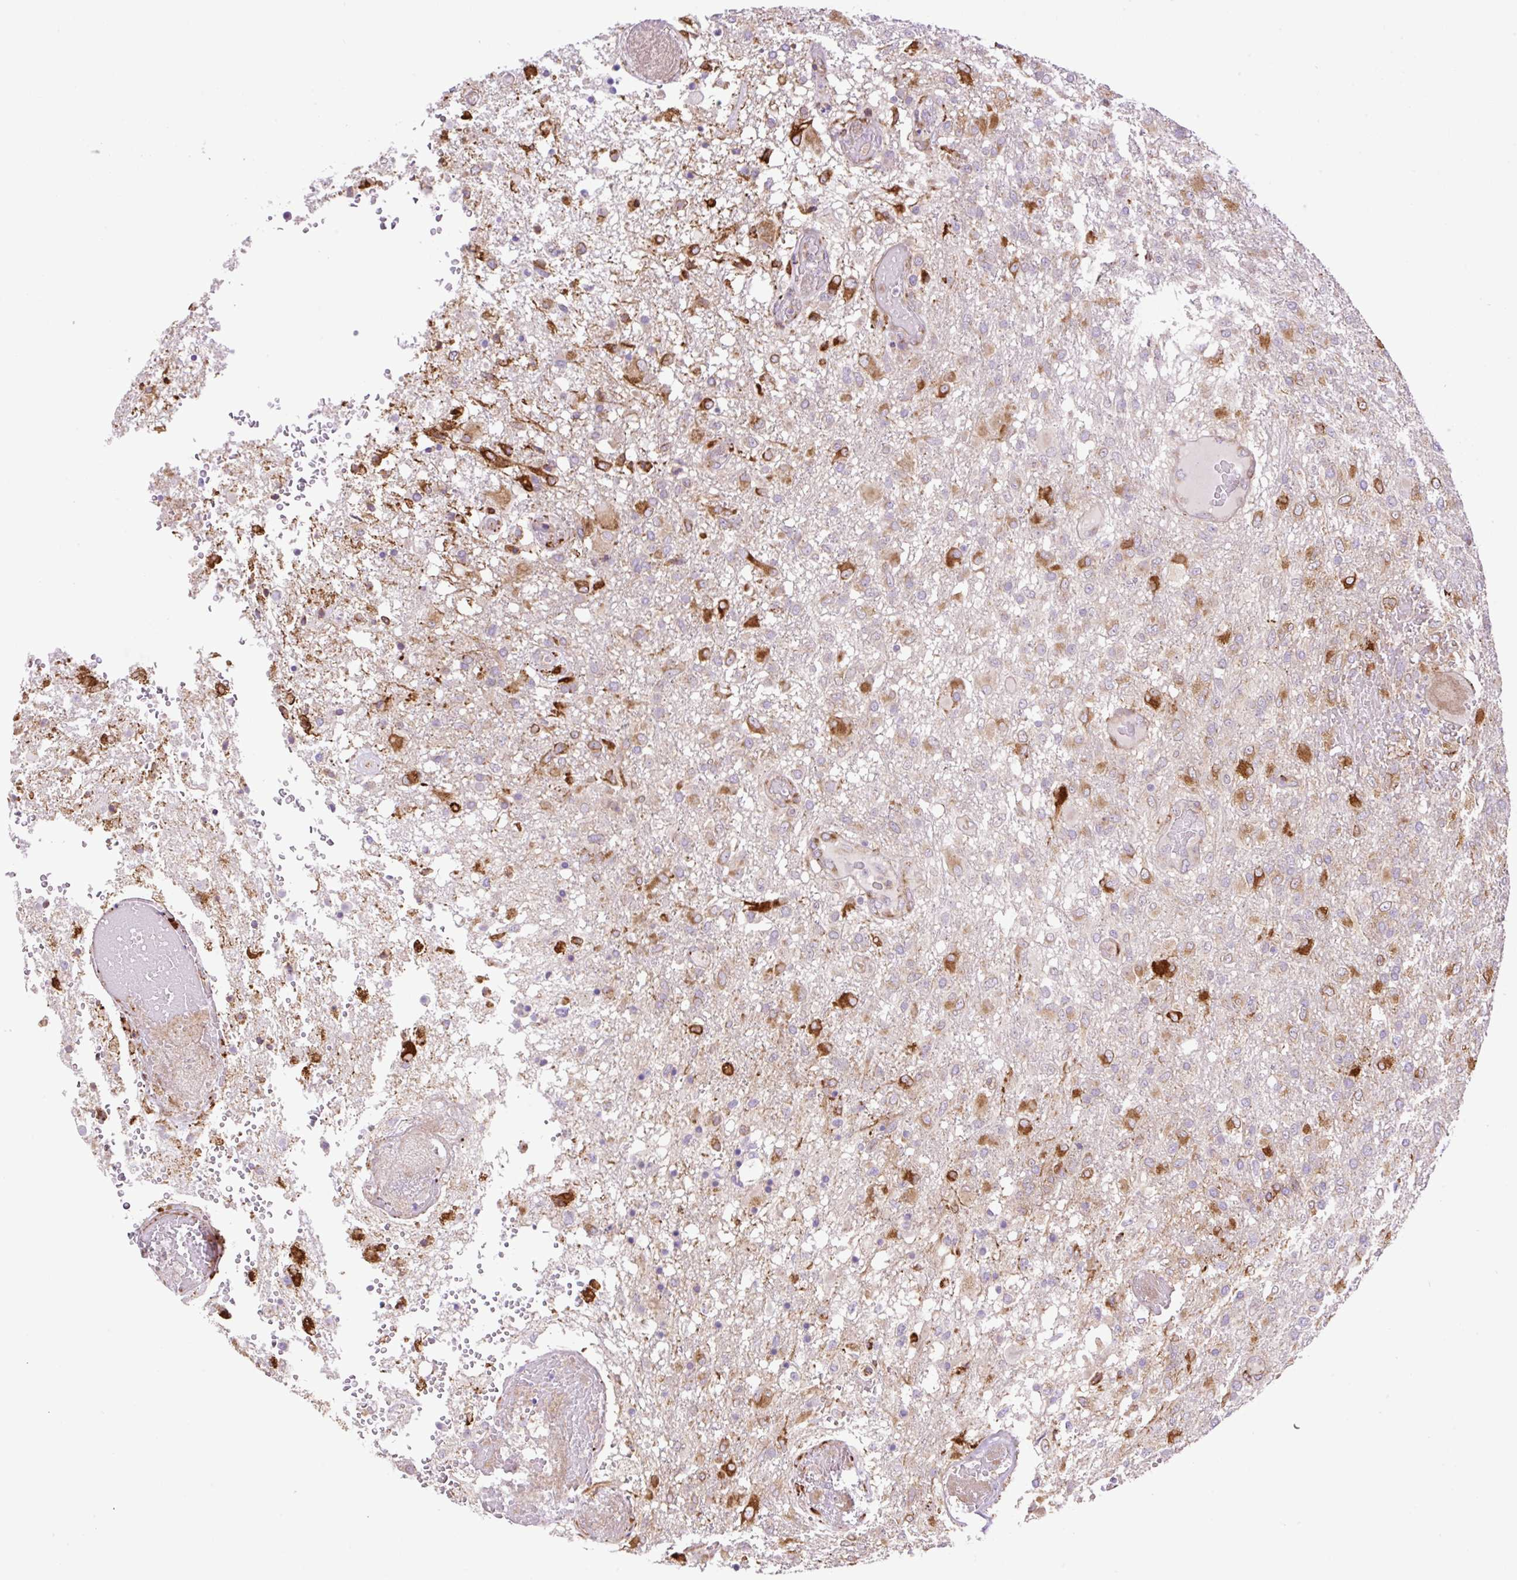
{"staining": {"intensity": "strong", "quantity": "<25%", "location": "cytoplasmic/membranous"}, "tissue": "glioma", "cell_type": "Tumor cells", "image_type": "cancer", "snomed": [{"axis": "morphology", "description": "Glioma, malignant, High grade"}, {"axis": "topography", "description": "Brain"}], "caption": "Immunohistochemistry photomicrograph of neoplastic tissue: human glioma stained using immunohistochemistry (IHC) shows medium levels of strong protein expression localized specifically in the cytoplasmic/membranous of tumor cells, appearing as a cytoplasmic/membranous brown color.", "gene": "RAB30", "patient": {"sex": "female", "age": 74}}